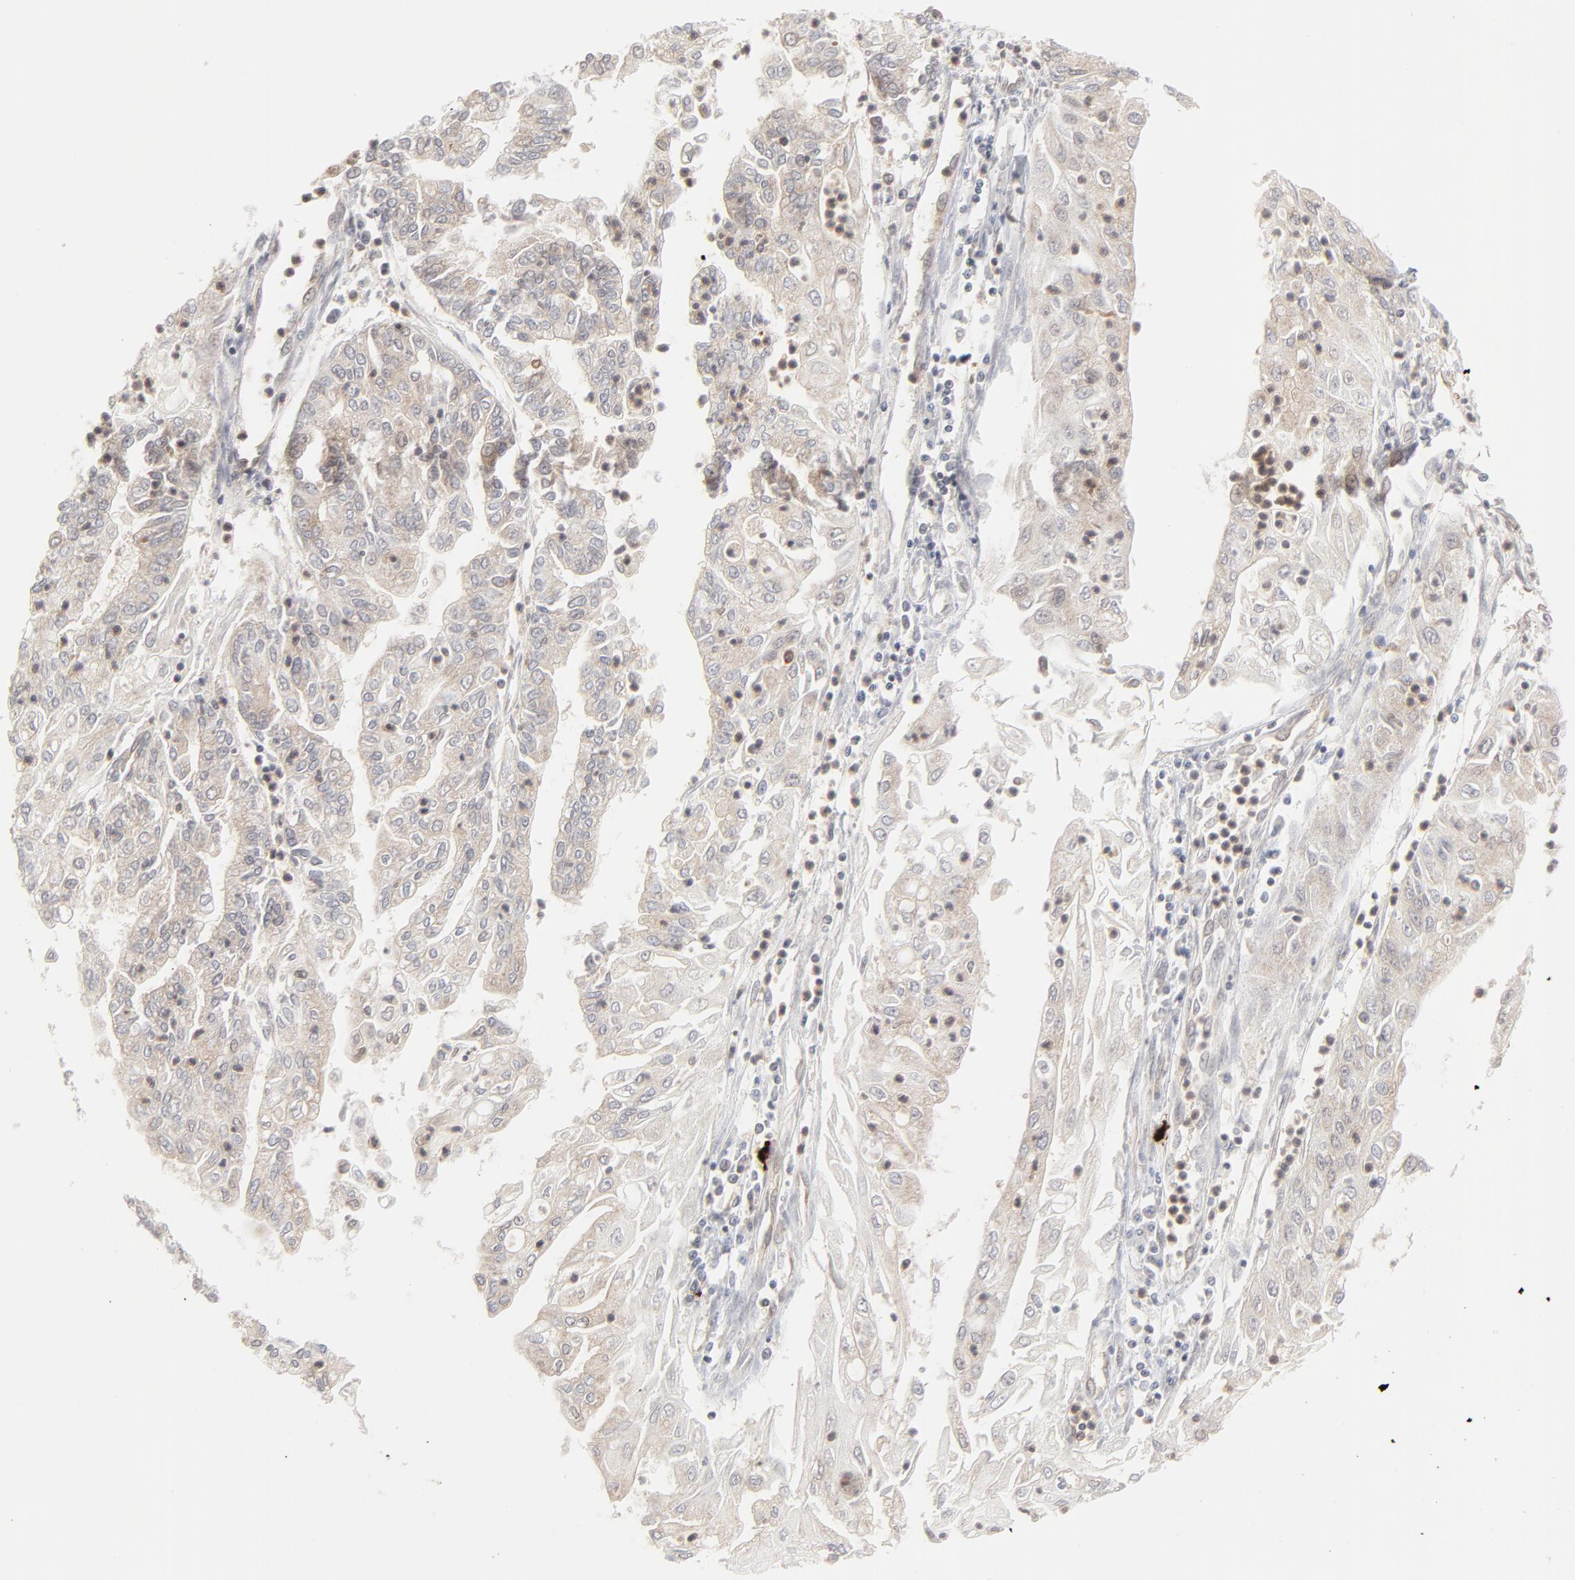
{"staining": {"intensity": "weak", "quantity": ">75%", "location": "cytoplasmic/membranous"}, "tissue": "endometrial cancer", "cell_type": "Tumor cells", "image_type": "cancer", "snomed": [{"axis": "morphology", "description": "Adenocarcinoma, NOS"}, {"axis": "topography", "description": "Endometrium"}], "caption": "Brown immunohistochemical staining in human adenocarcinoma (endometrial) exhibits weak cytoplasmic/membranous positivity in about >75% of tumor cells.", "gene": "RAB5C", "patient": {"sex": "female", "age": 75}}